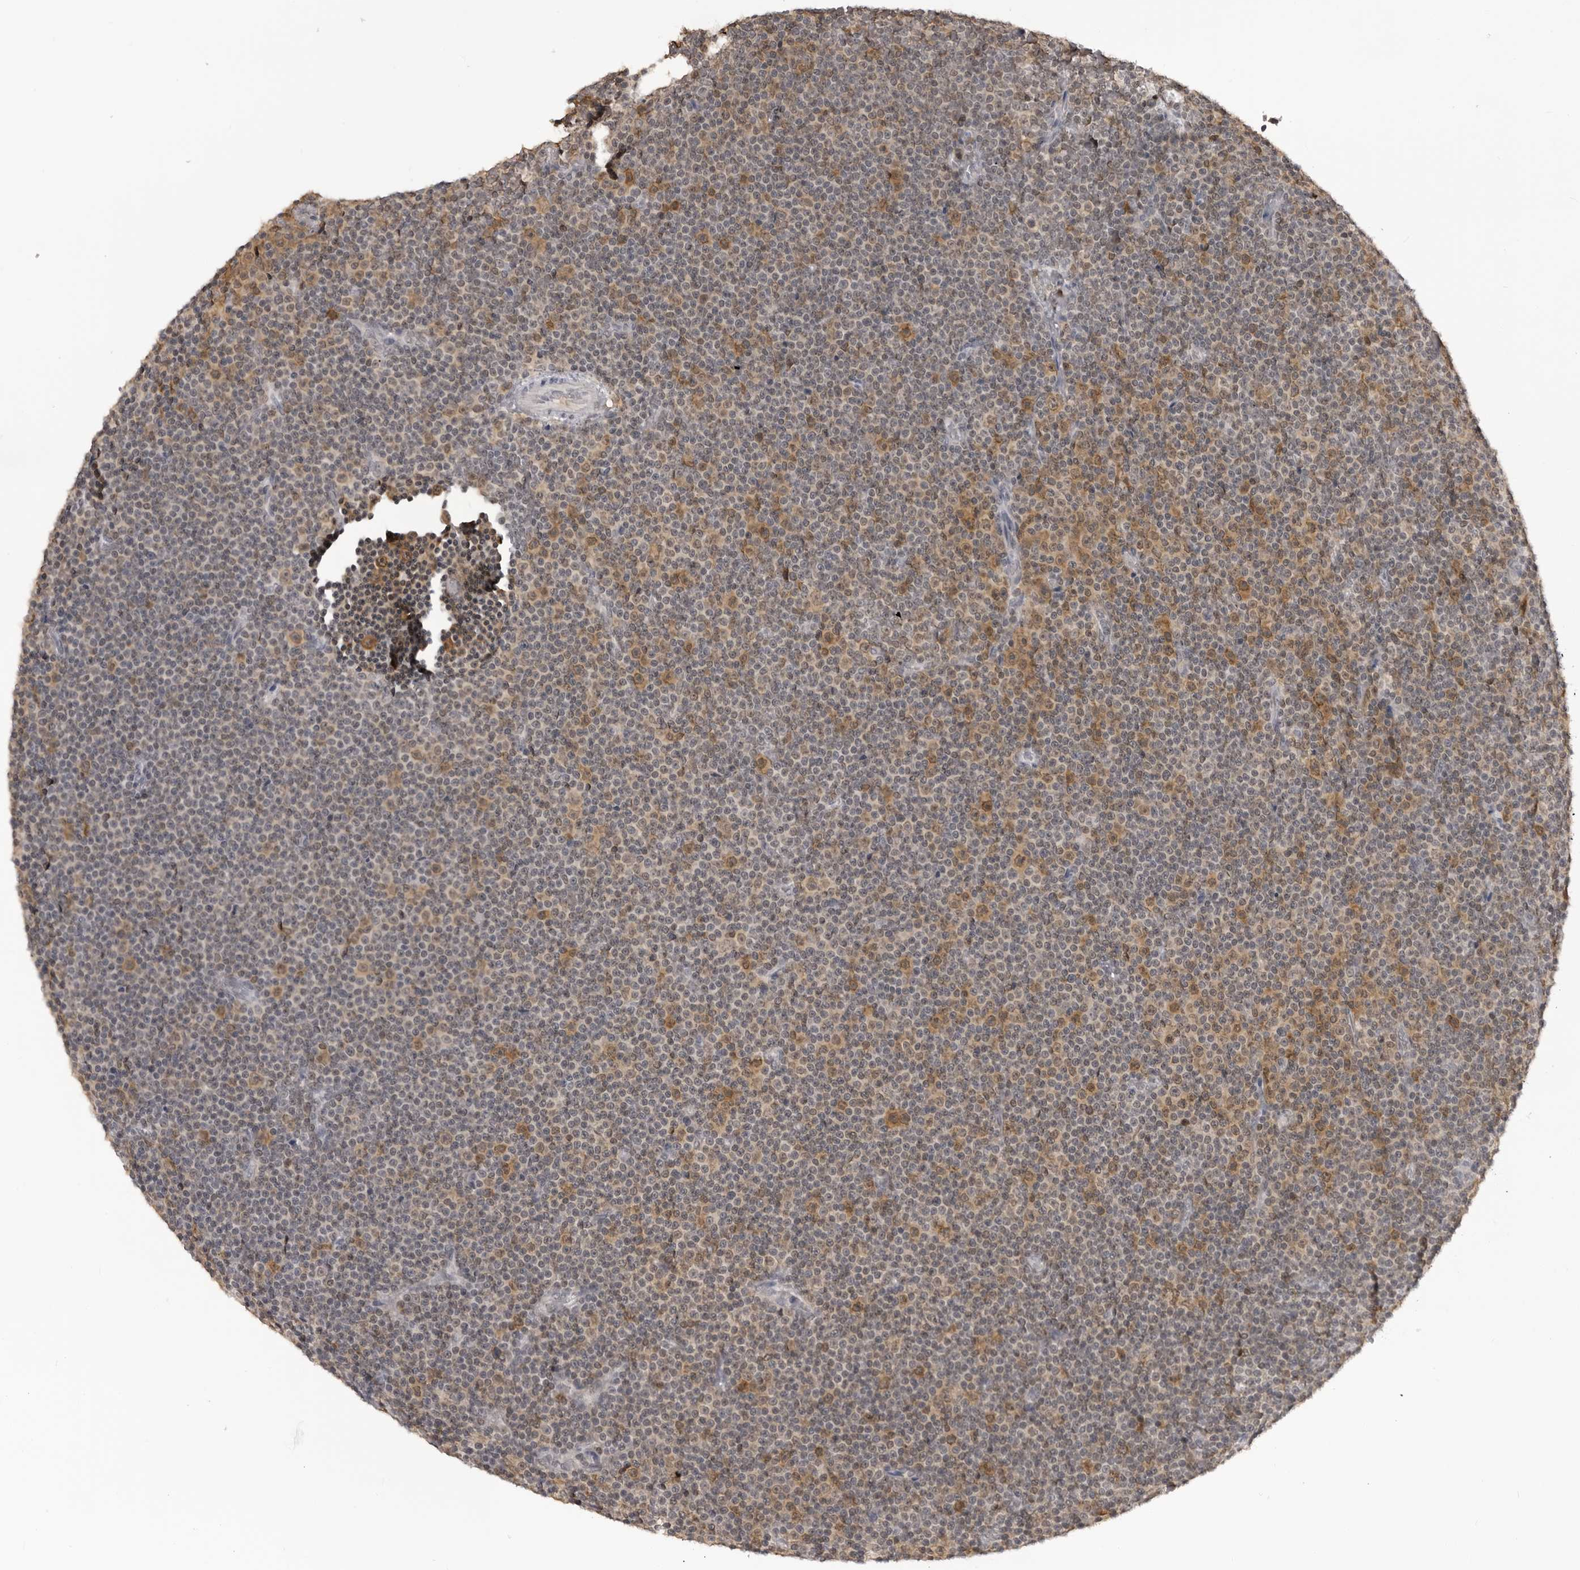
{"staining": {"intensity": "moderate", "quantity": "<25%", "location": "cytoplasmic/membranous"}, "tissue": "lymphoma", "cell_type": "Tumor cells", "image_type": "cancer", "snomed": [{"axis": "morphology", "description": "Malignant lymphoma, non-Hodgkin's type, Low grade"}, {"axis": "topography", "description": "Lymph node"}], "caption": "A photomicrograph of human lymphoma stained for a protein displays moderate cytoplasmic/membranous brown staining in tumor cells.", "gene": "PDCL3", "patient": {"sex": "female", "age": 67}}